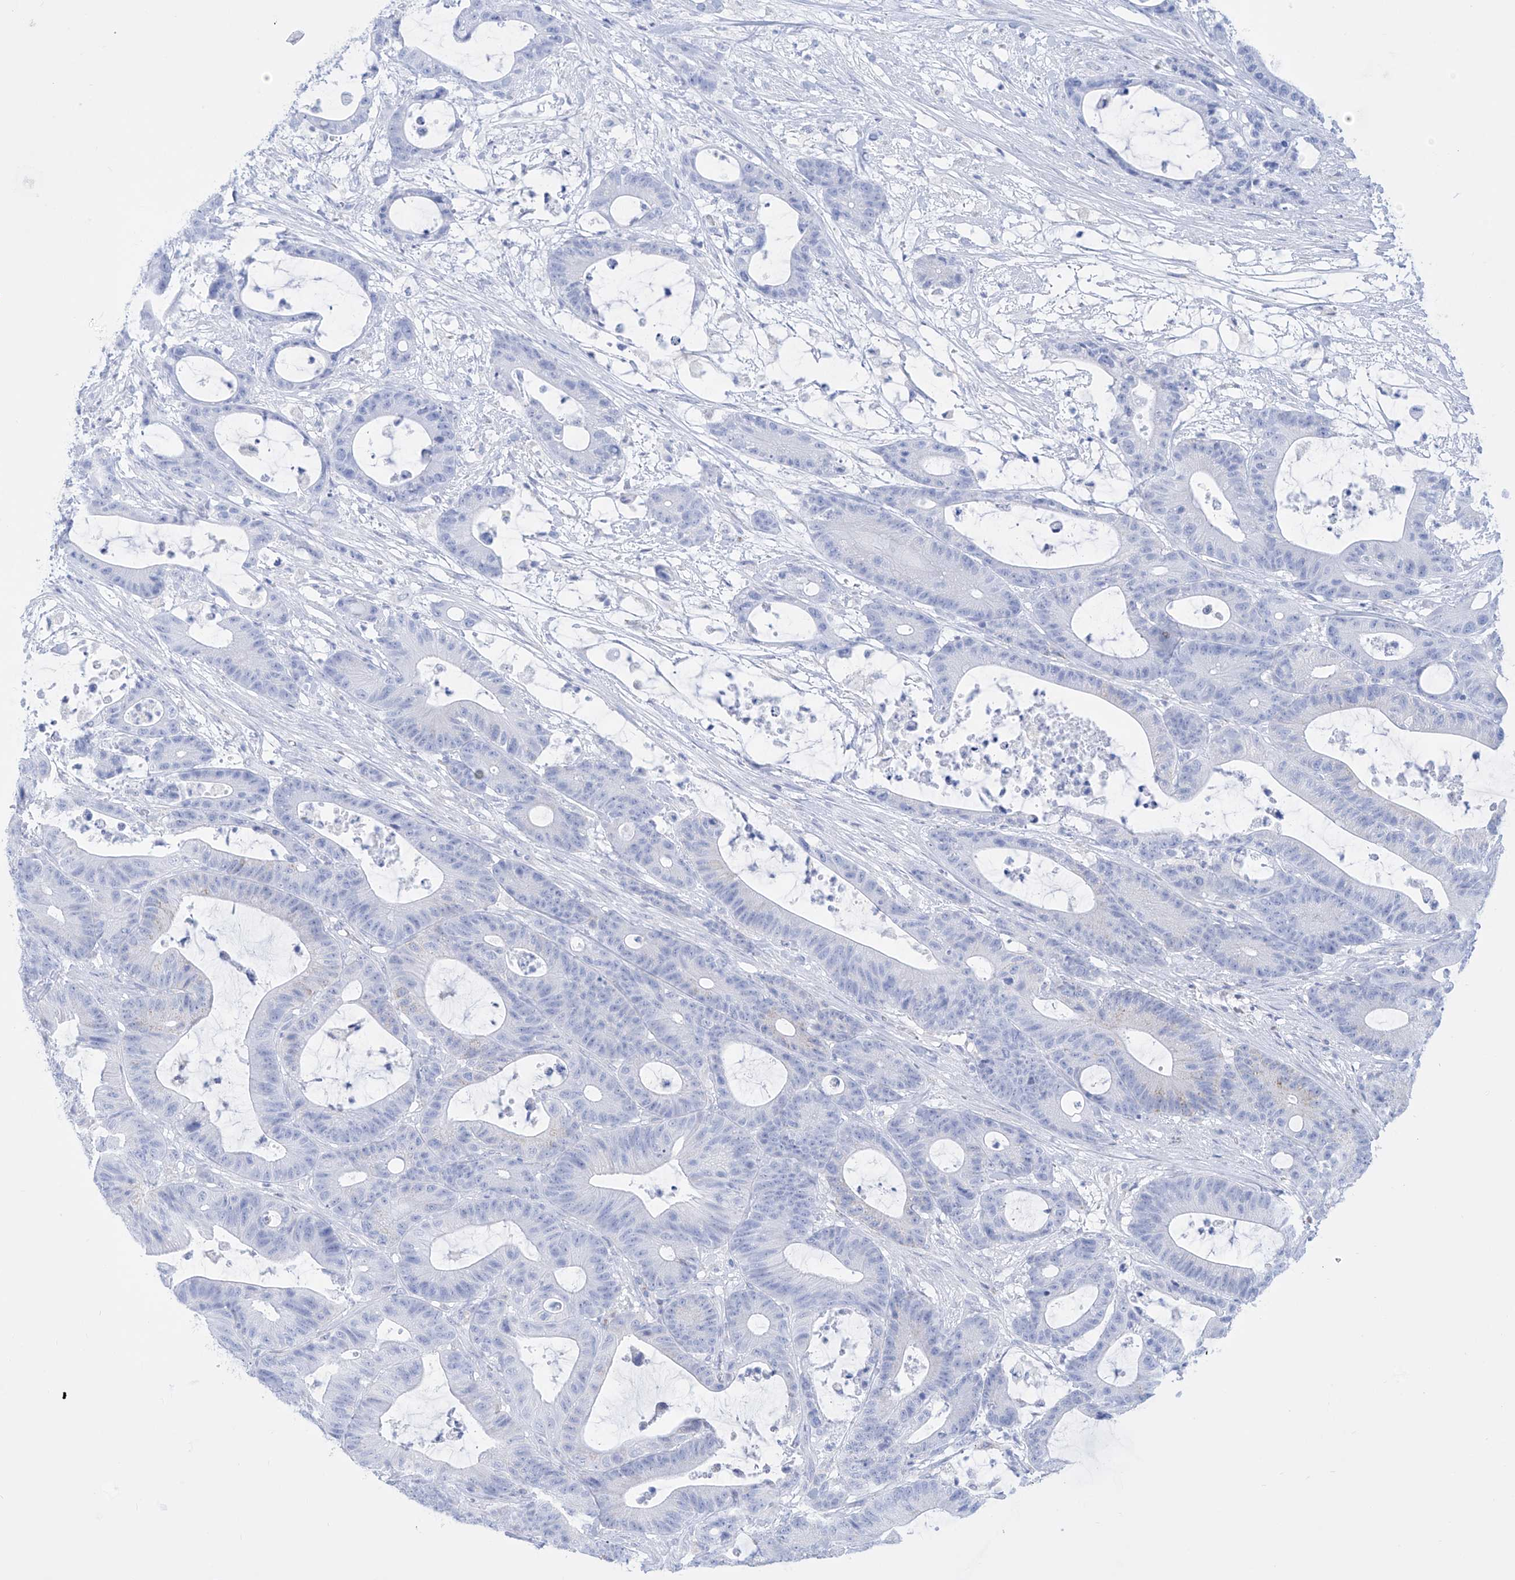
{"staining": {"intensity": "negative", "quantity": "none", "location": "none"}, "tissue": "colorectal cancer", "cell_type": "Tumor cells", "image_type": "cancer", "snomed": [{"axis": "morphology", "description": "Adenocarcinoma, NOS"}, {"axis": "topography", "description": "Colon"}], "caption": "Immunohistochemistry photomicrograph of human colorectal adenocarcinoma stained for a protein (brown), which exhibits no expression in tumor cells. (DAB immunohistochemistry with hematoxylin counter stain).", "gene": "ALDH6A1", "patient": {"sex": "female", "age": 84}}